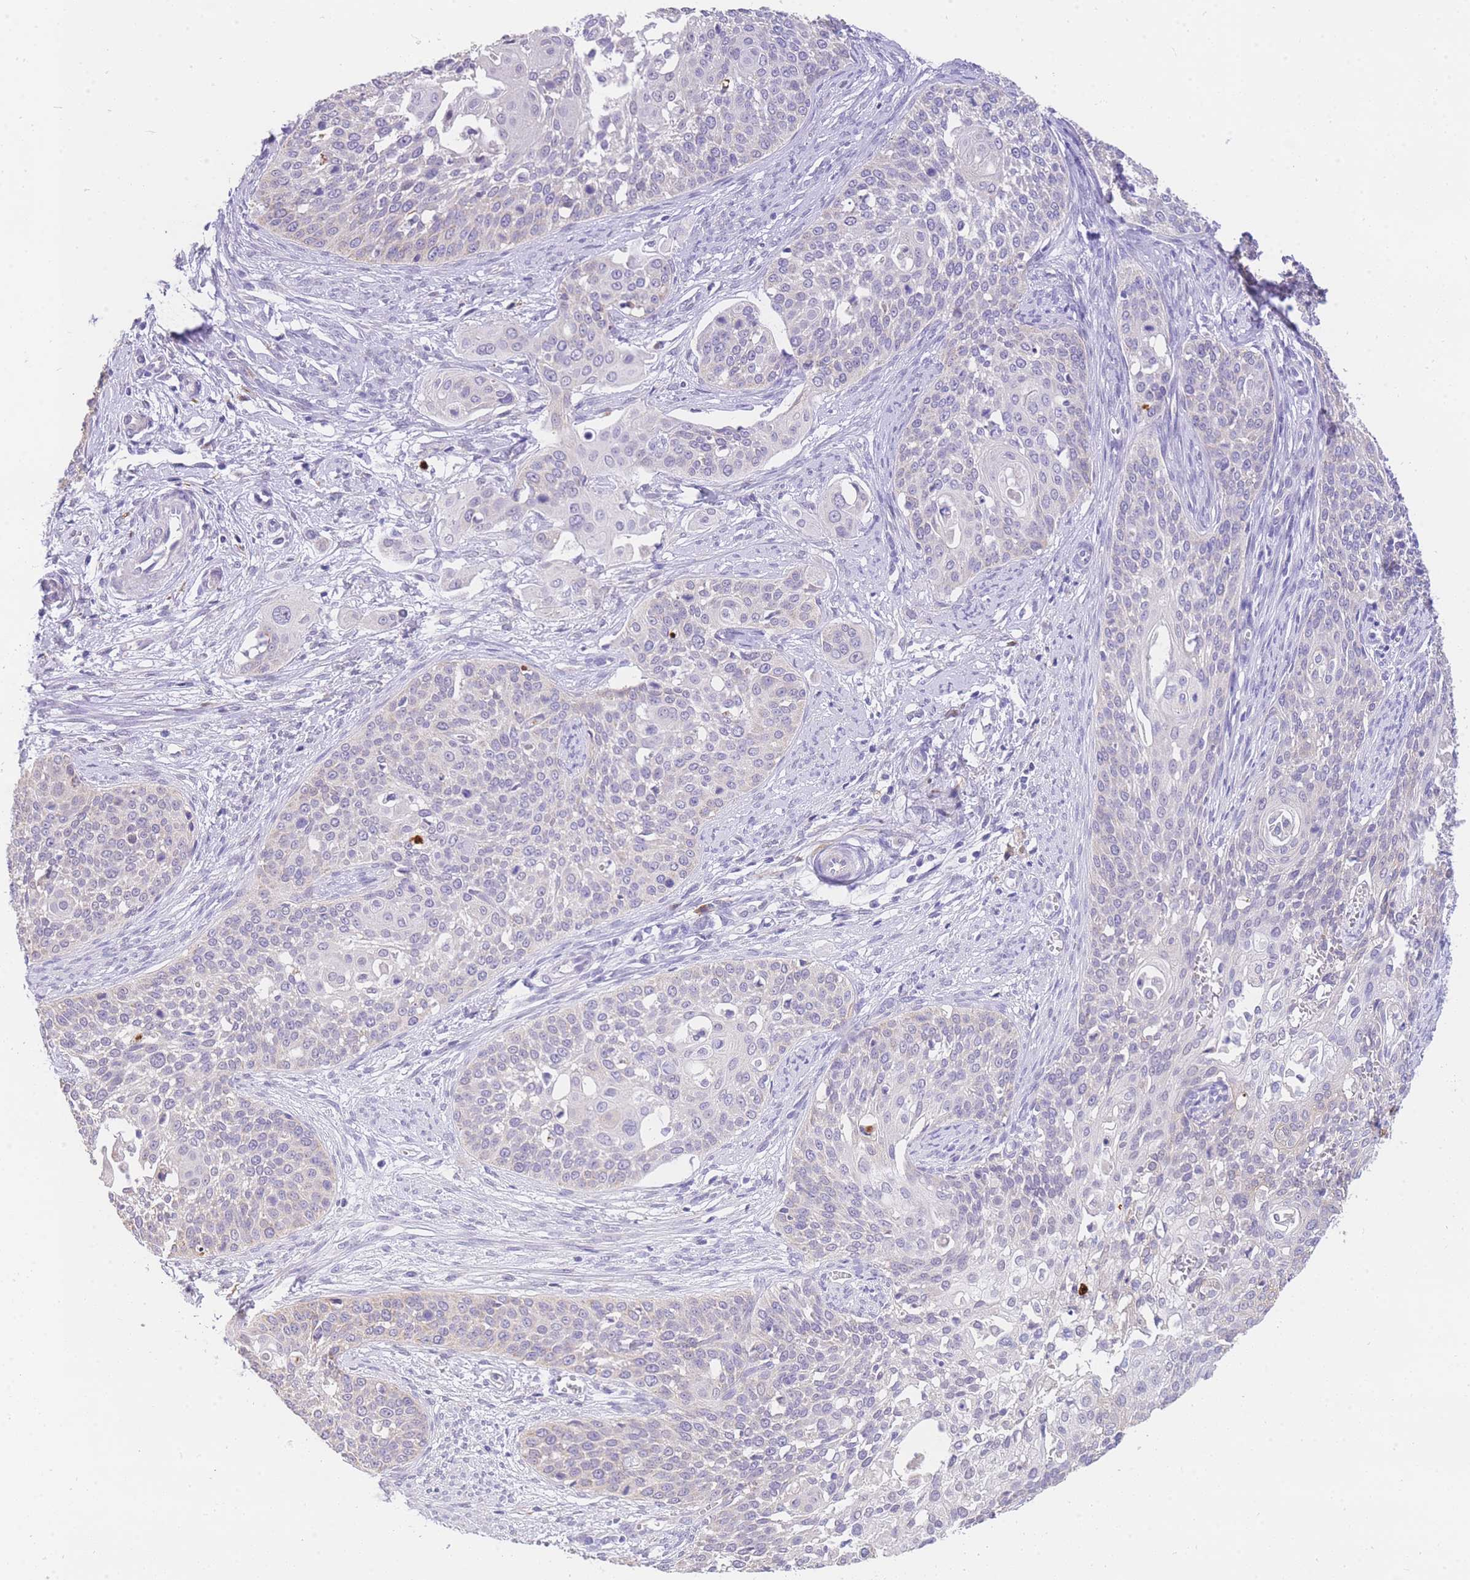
{"staining": {"intensity": "negative", "quantity": "none", "location": "none"}, "tissue": "cervical cancer", "cell_type": "Tumor cells", "image_type": "cancer", "snomed": [{"axis": "morphology", "description": "Squamous cell carcinoma, NOS"}, {"axis": "topography", "description": "Cervix"}], "caption": "An image of human squamous cell carcinoma (cervical) is negative for staining in tumor cells.", "gene": "C2orf88", "patient": {"sex": "female", "age": 44}}